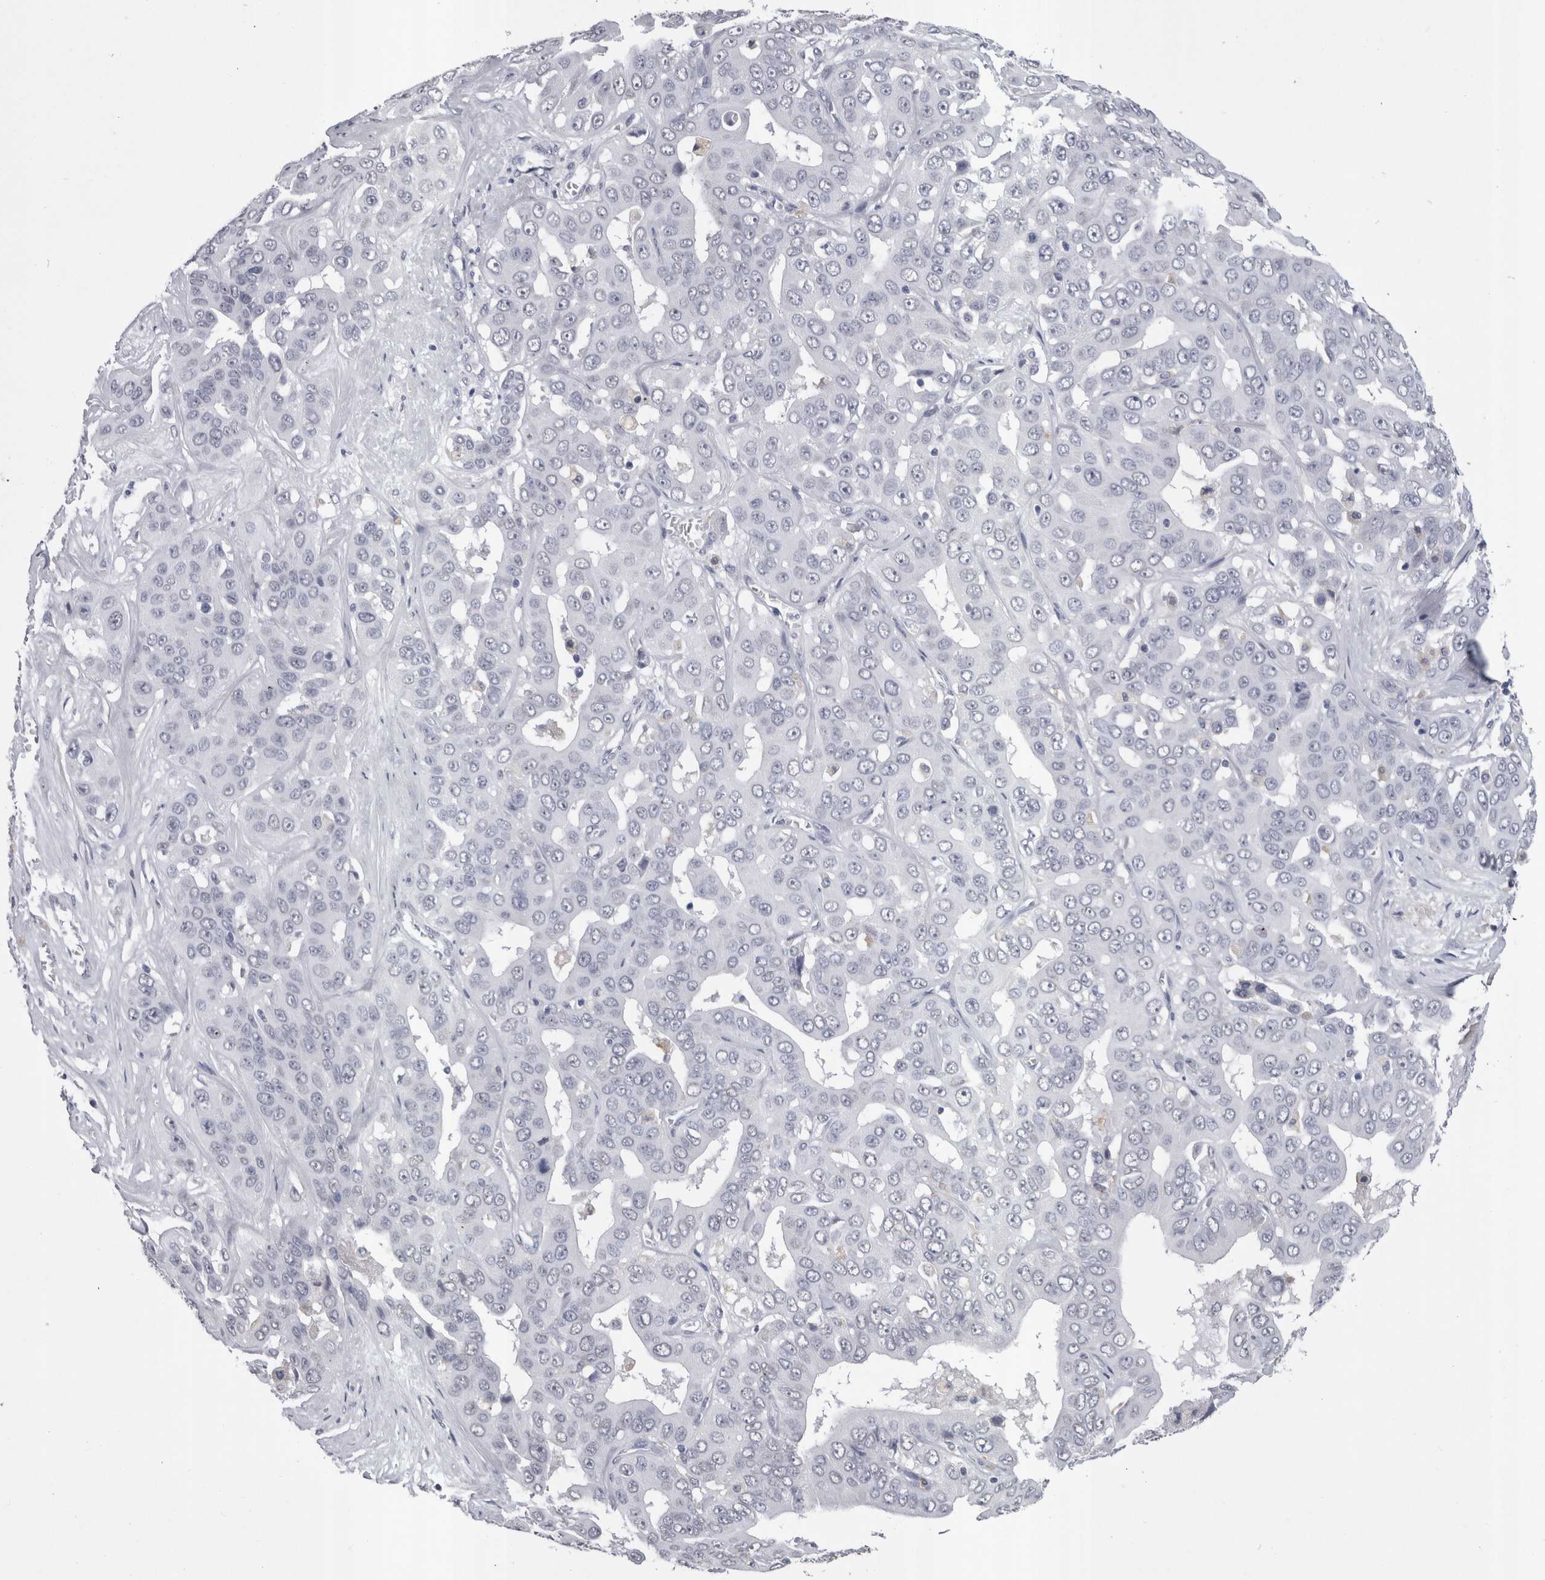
{"staining": {"intensity": "negative", "quantity": "none", "location": "none"}, "tissue": "liver cancer", "cell_type": "Tumor cells", "image_type": "cancer", "snomed": [{"axis": "morphology", "description": "Cholangiocarcinoma"}, {"axis": "topography", "description": "Liver"}], "caption": "Tumor cells are negative for brown protein staining in liver cholangiocarcinoma.", "gene": "PAX5", "patient": {"sex": "female", "age": 52}}